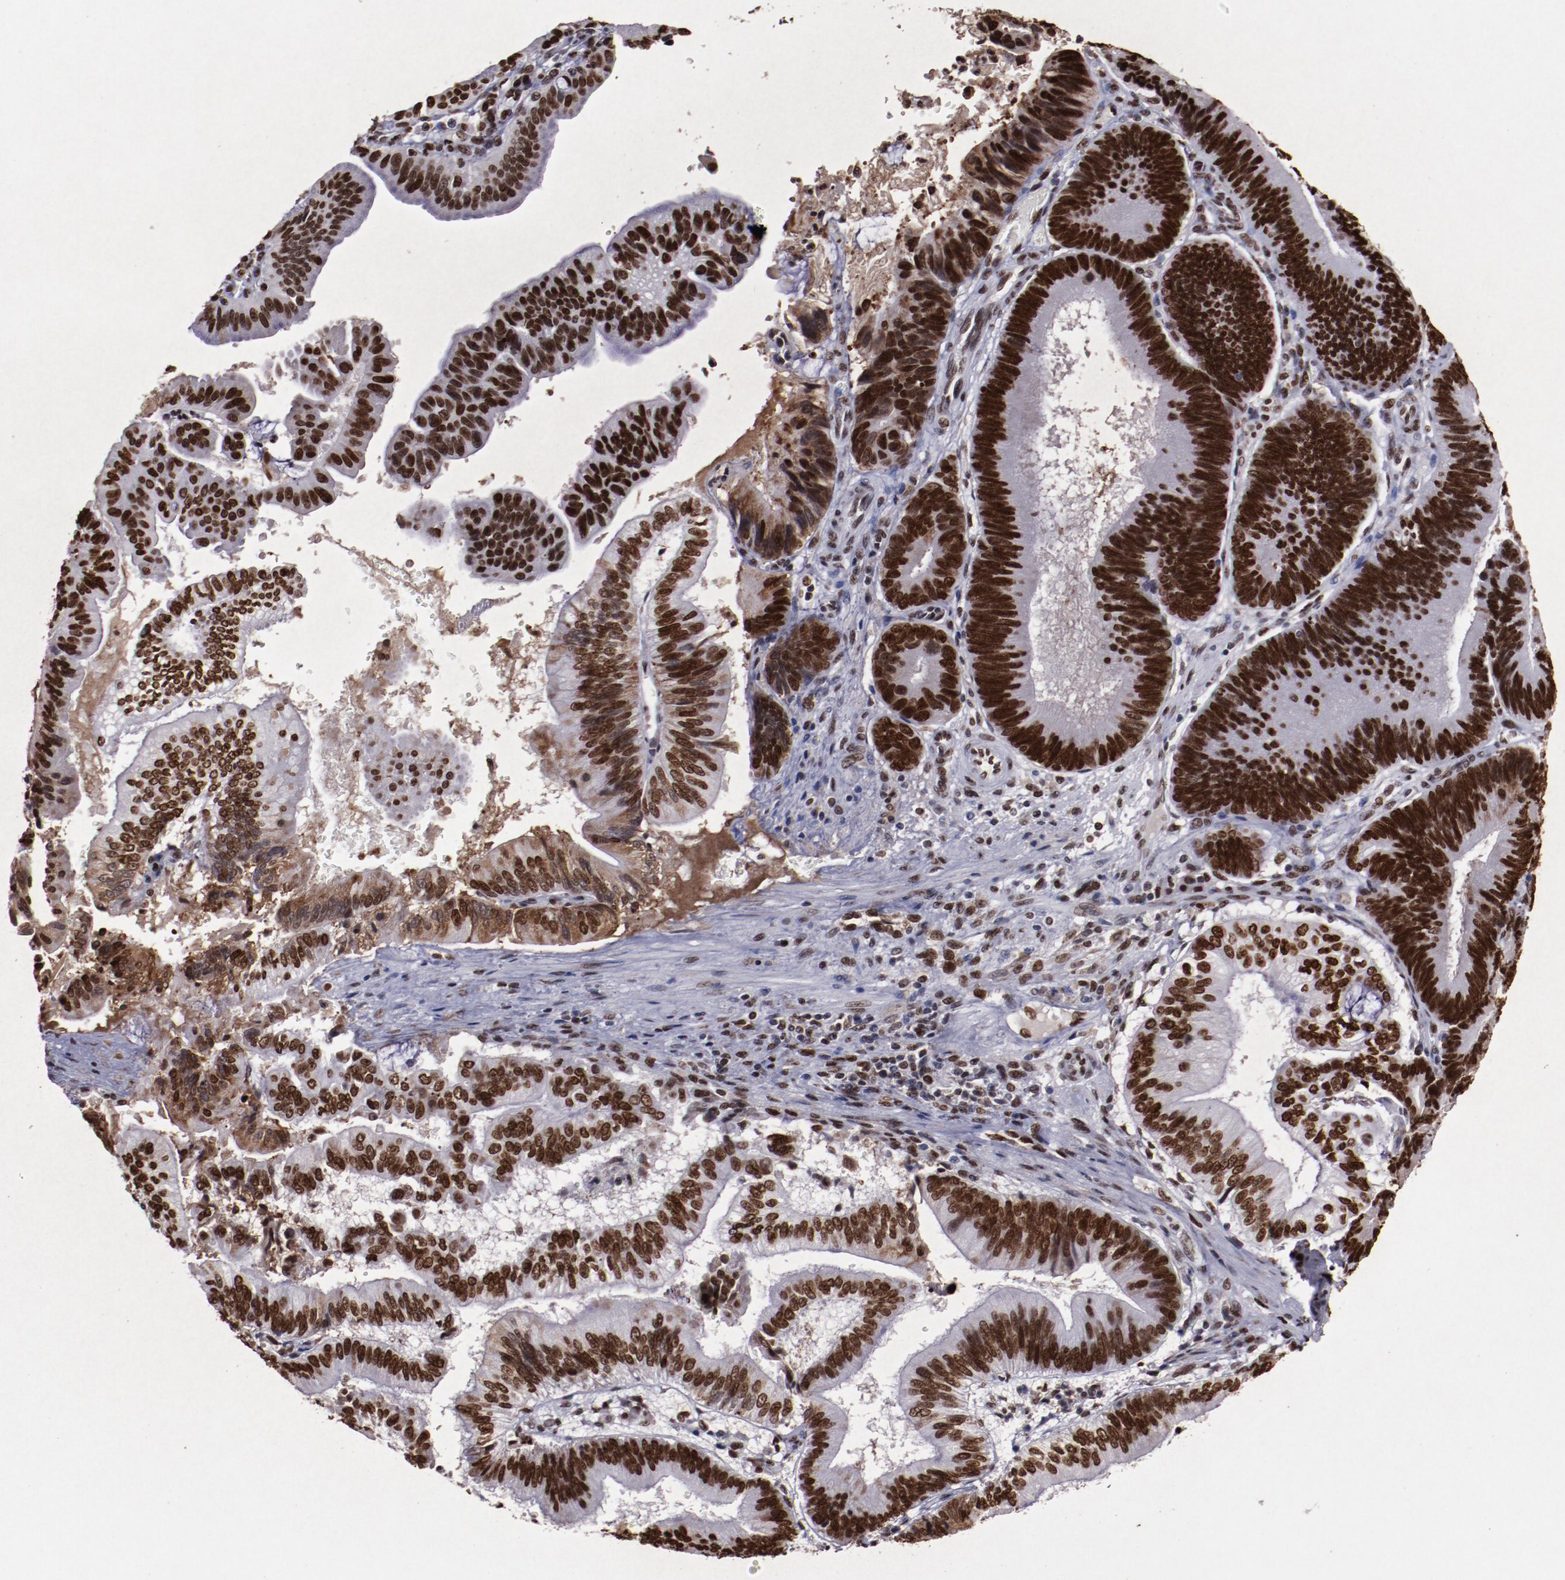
{"staining": {"intensity": "strong", "quantity": ">75%", "location": "nuclear"}, "tissue": "pancreatic cancer", "cell_type": "Tumor cells", "image_type": "cancer", "snomed": [{"axis": "morphology", "description": "Adenocarcinoma, NOS"}, {"axis": "topography", "description": "Pancreas"}], "caption": "Pancreatic cancer stained with DAB IHC exhibits high levels of strong nuclear positivity in approximately >75% of tumor cells.", "gene": "APEX1", "patient": {"sex": "male", "age": 82}}